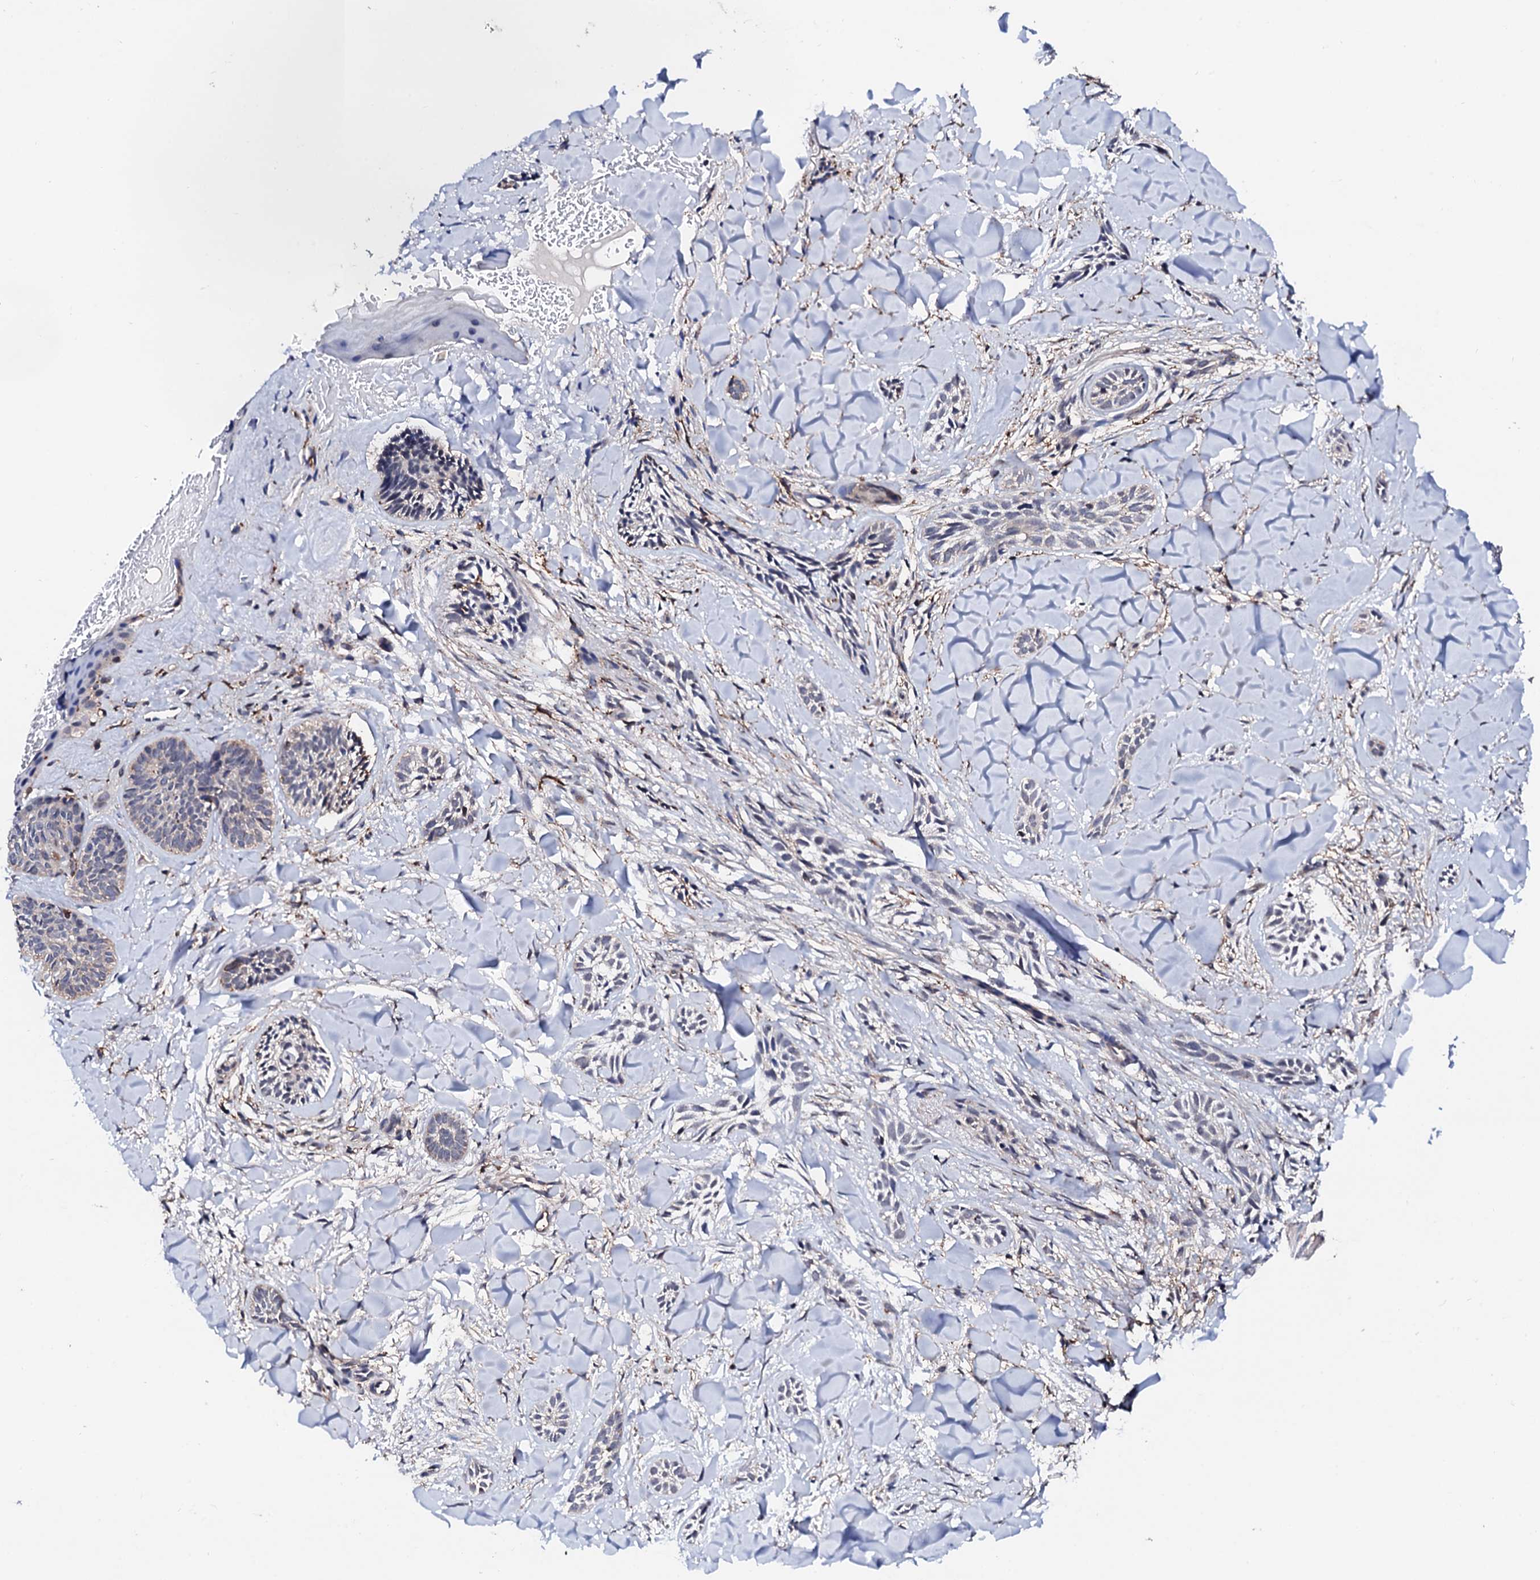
{"staining": {"intensity": "negative", "quantity": "none", "location": "none"}, "tissue": "skin cancer", "cell_type": "Tumor cells", "image_type": "cancer", "snomed": [{"axis": "morphology", "description": "Basal cell carcinoma"}, {"axis": "topography", "description": "Skin"}], "caption": "Tumor cells are negative for protein expression in human skin basal cell carcinoma. (Brightfield microscopy of DAB immunohistochemistry (IHC) at high magnification).", "gene": "EDC3", "patient": {"sex": "female", "age": 59}}